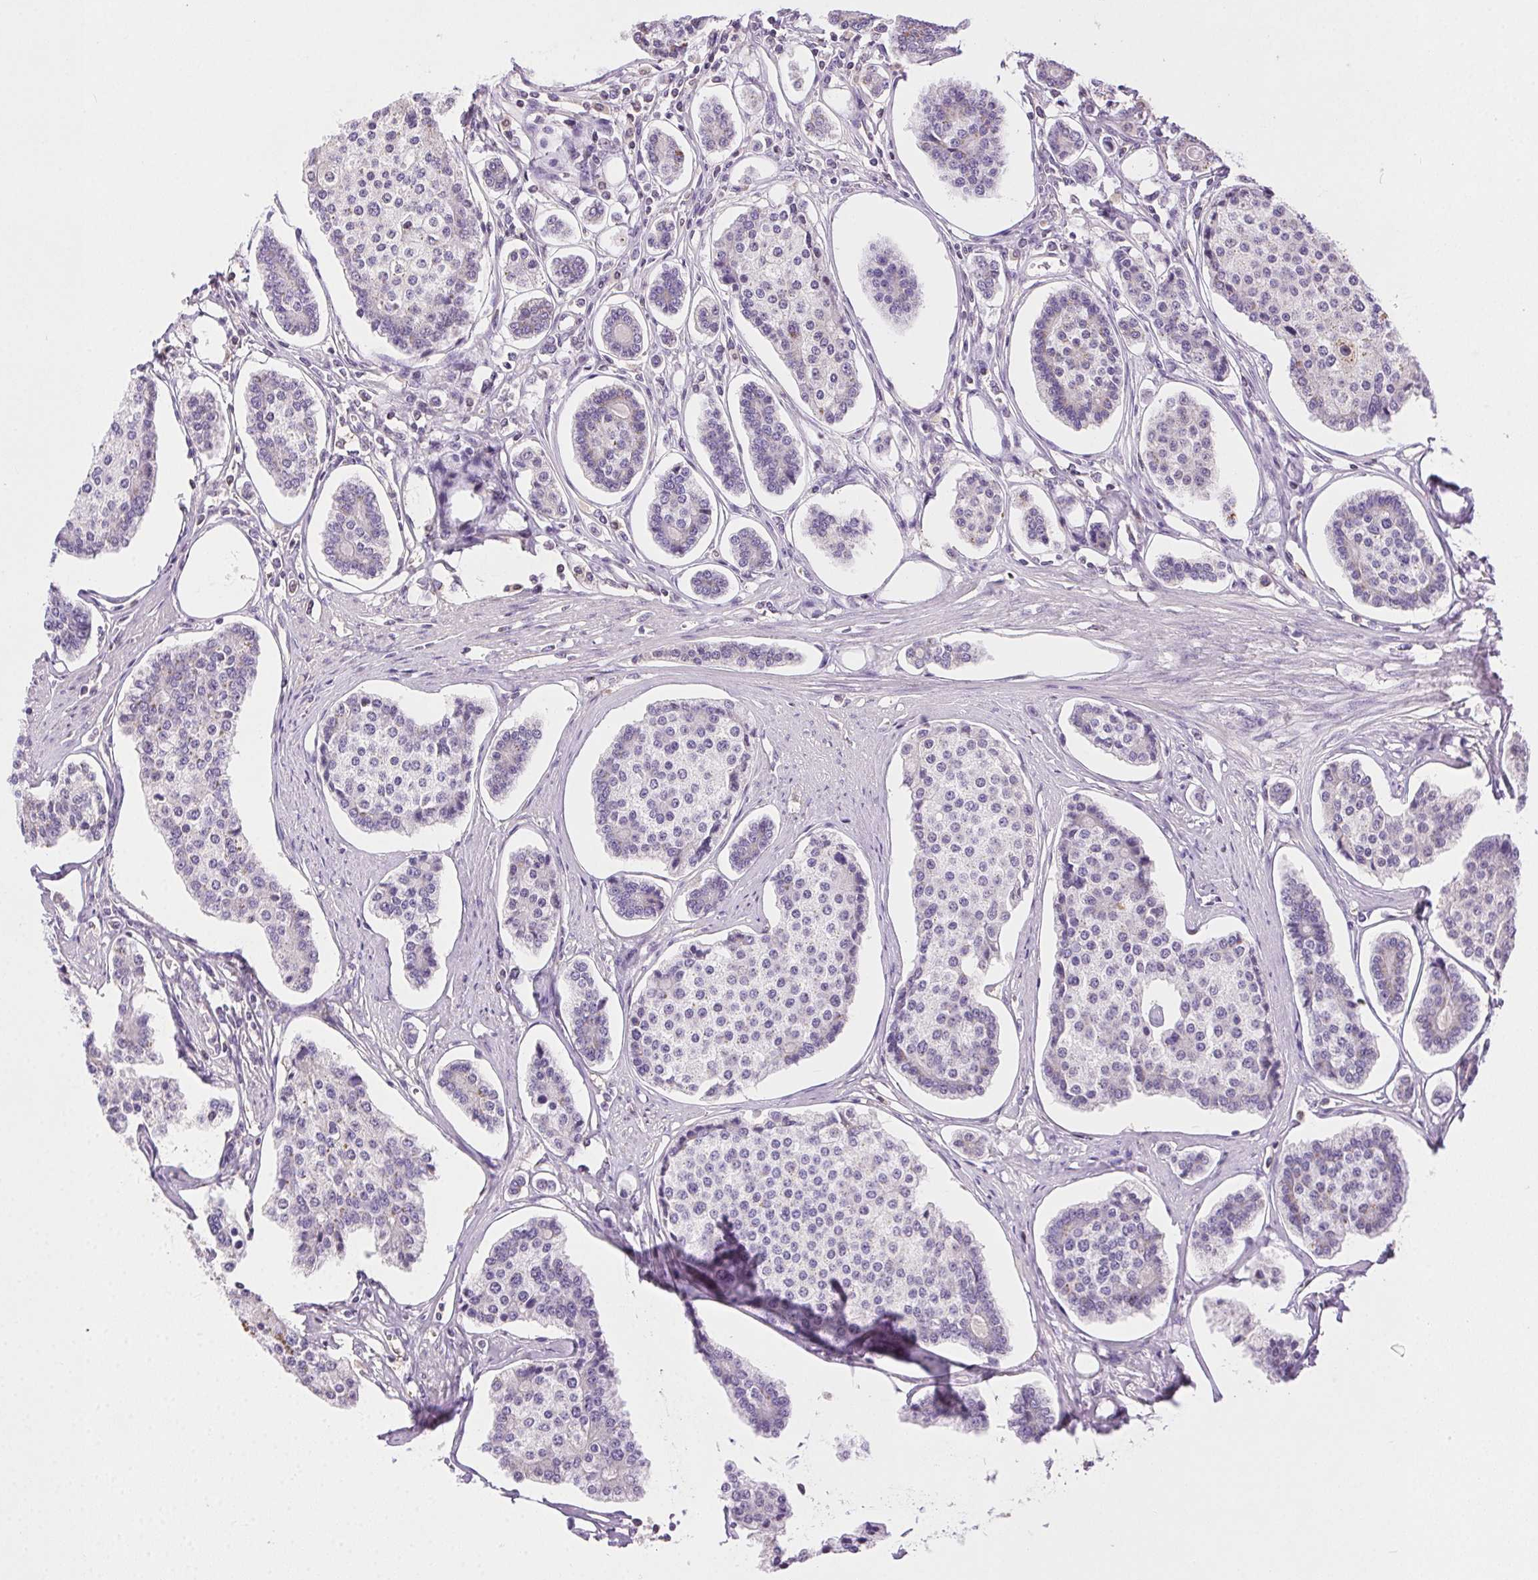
{"staining": {"intensity": "negative", "quantity": "none", "location": "none"}, "tissue": "carcinoid", "cell_type": "Tumor cells", "image_type": "cancer", "snomed": [{"axis": "morphology", "description": "Carcinoid, malignant, NOS"}, {"axis": "topography", "description": "Small intestine"}], "caption": "Carcinoid (malignant) stained for a protein using IHC displays no expression tumor cells.", "gene": "SYCE2", "patient": {"sex": "female", "age": 65}}